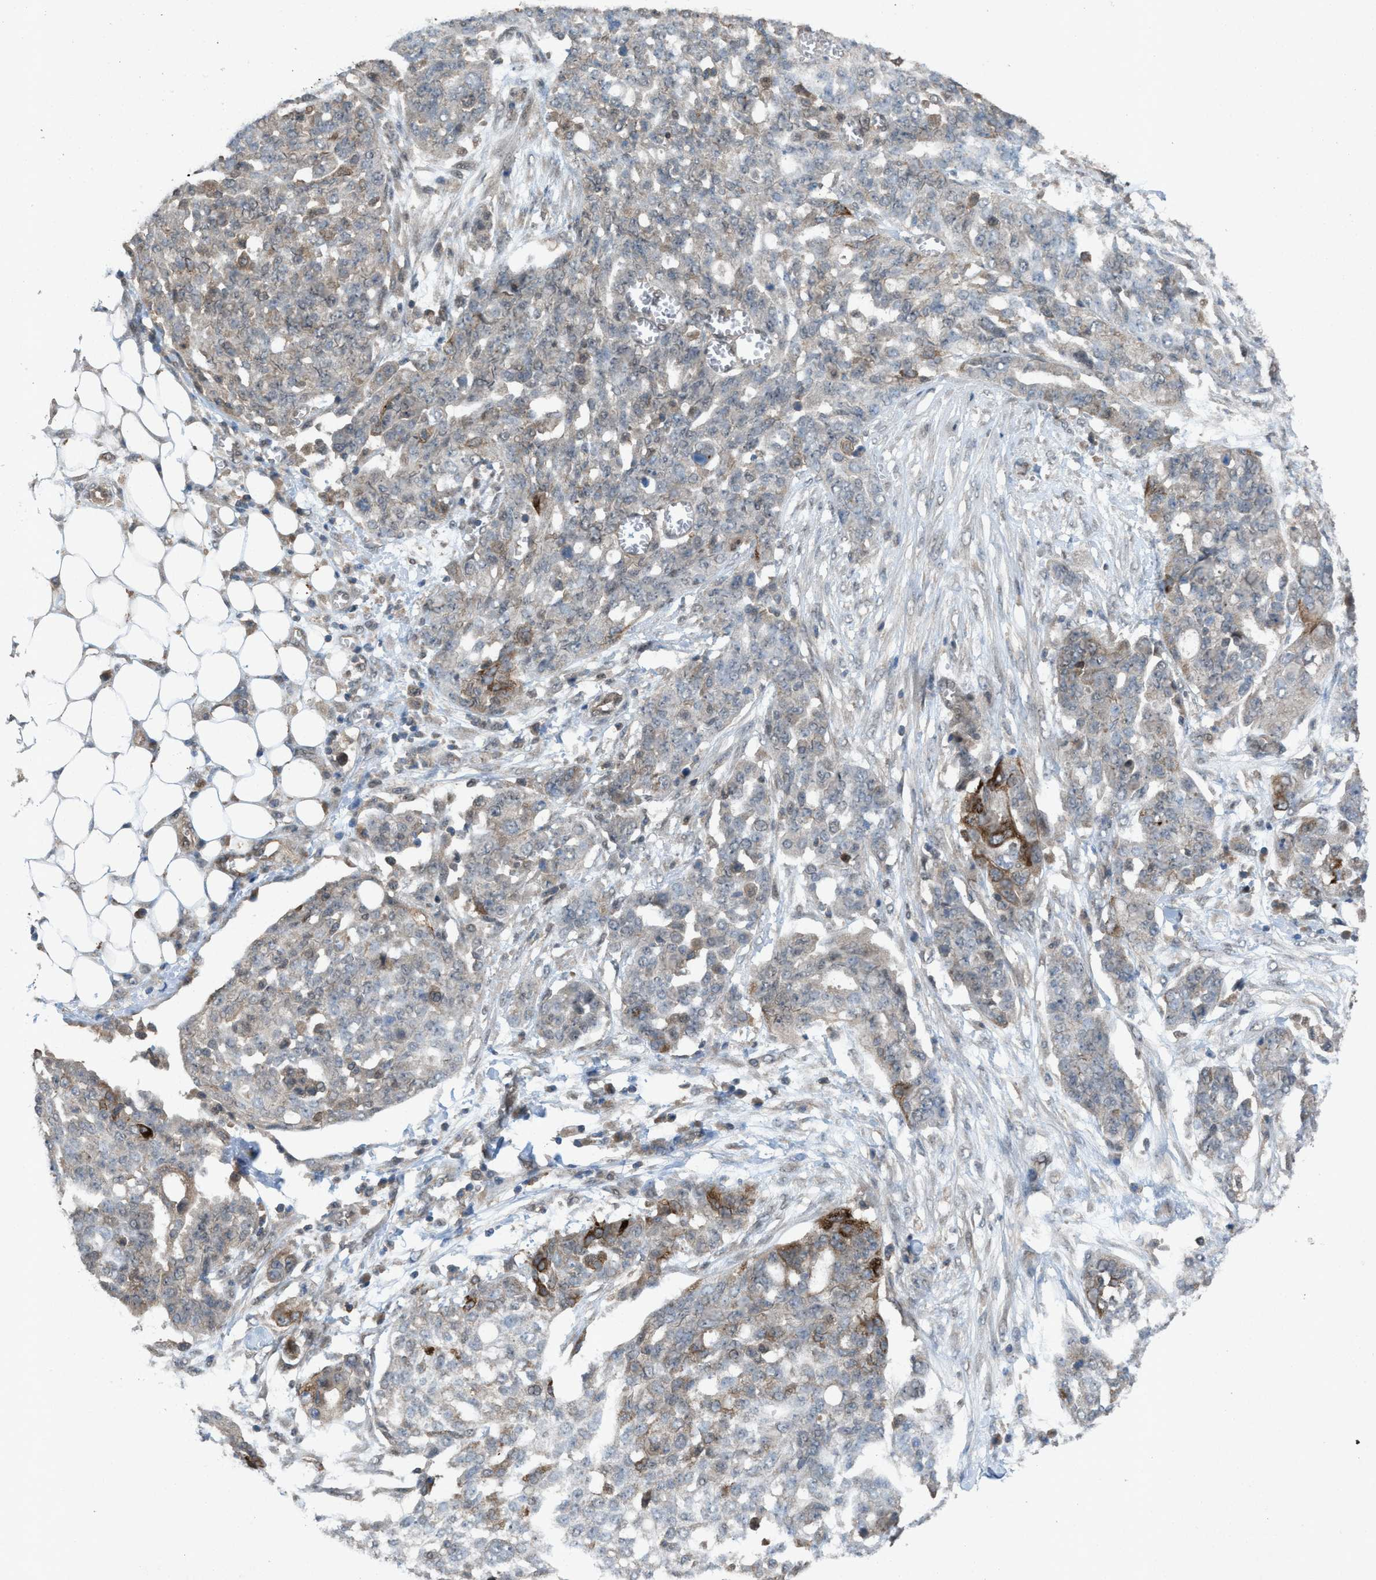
{"staining": {"intensity": "moderate", "quantity": "<25%", "location": "cytoplasmic/membranous"}, "tissue": "ovarian cancer", "cell_type": "Tumor cells", "image_type": "cancer", "snomed": [{"axis": "morphology", "description": "Cystadenocarcinoma, serous, NOS"}, {"axis": "topography", "description": "Soft tissue"}, {"axis": "topography", "description": "Ovary"}], "caption": "A photomicrograph of ovarian cancer (serous cystadenocarcinoma) stained for a protein exhibits moderate cytoplasmic/membranous brown staining in tumor cells. The protein is stained brown, and the nuclei are stained in blue (DAB (3,3'-diaminobenzidine) IHC with brightfield microscopy, high magnification).", "gene": "PLAA", "patient": {"sex": "female", "age": 57}}